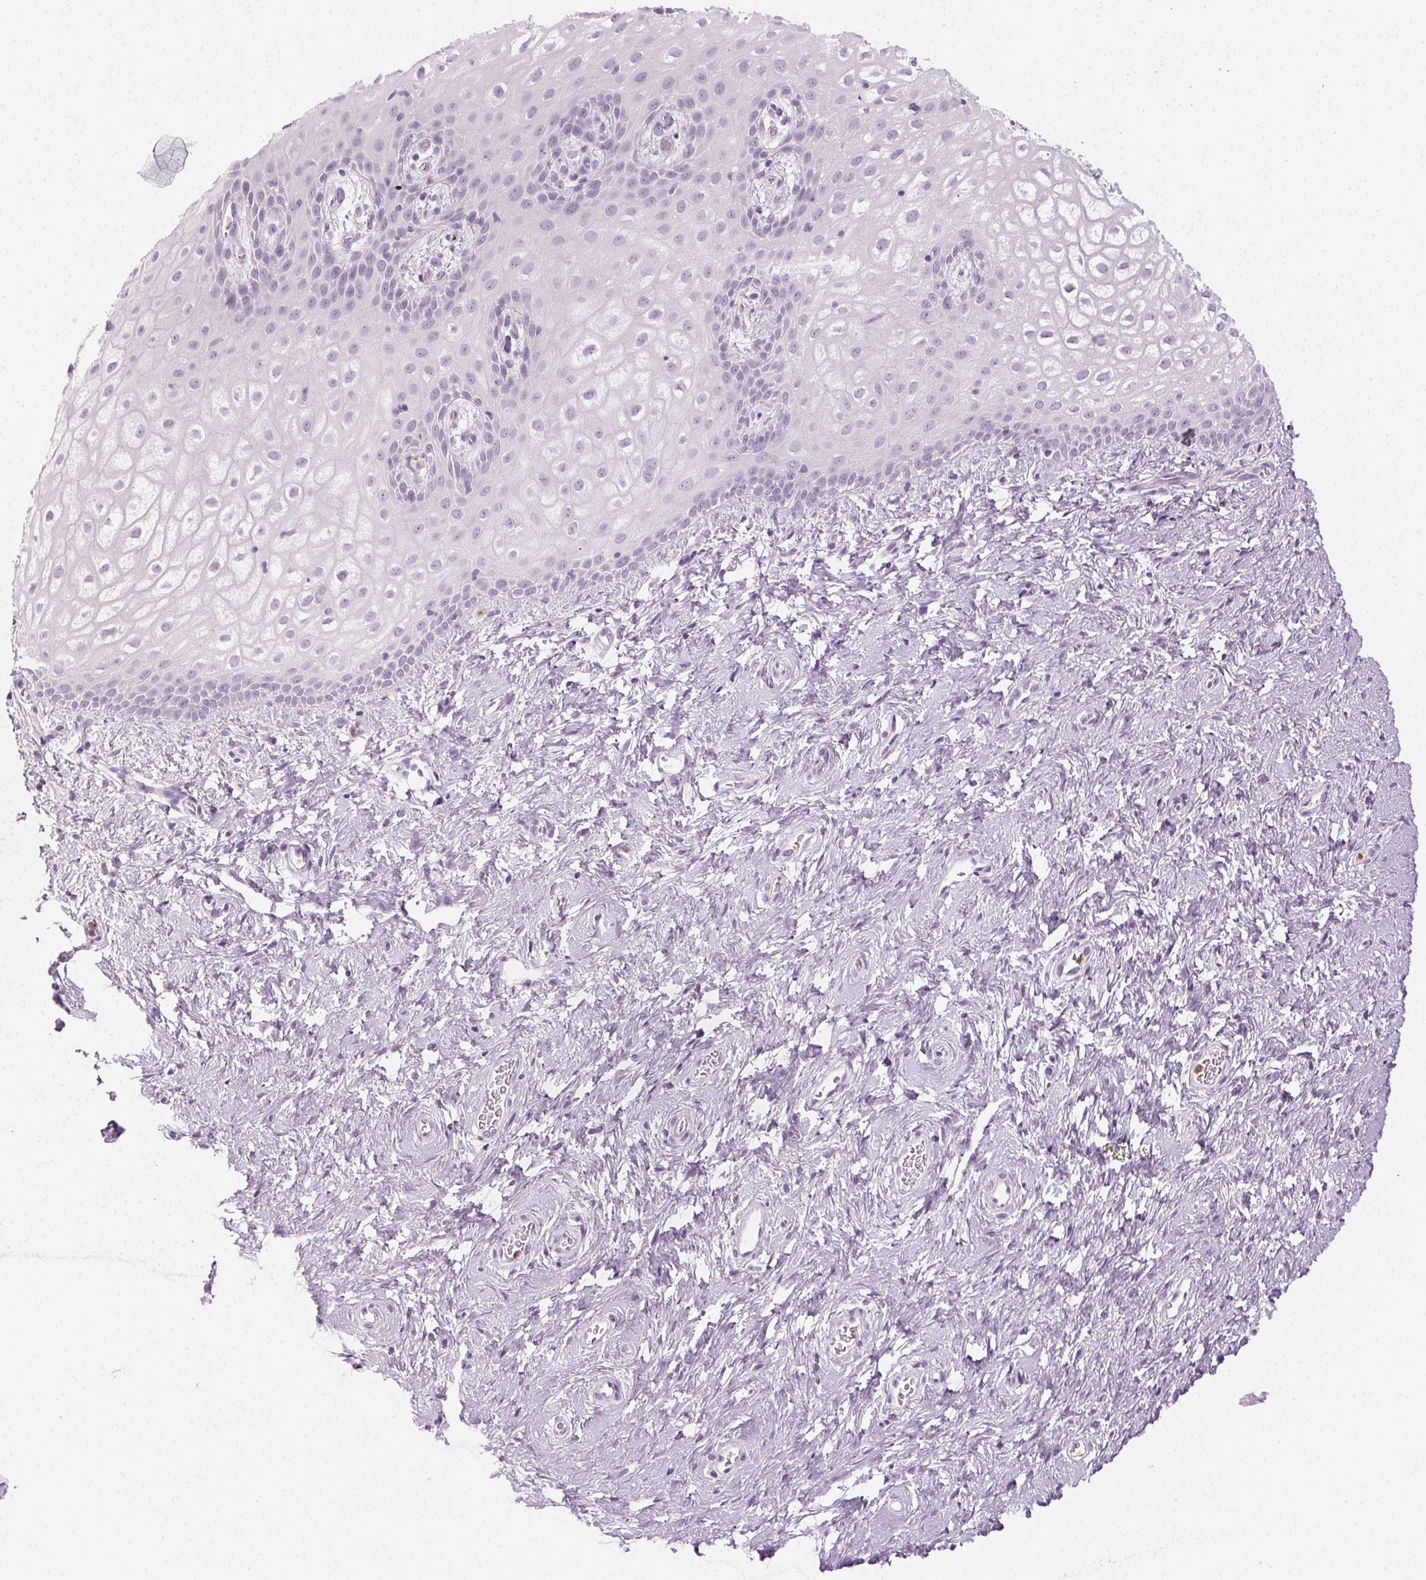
{"staining": {"intensity": "moderate", "quantity": "<25%", "location": "cytoplasmic/membranous"}, "tissue": "skin", "cell_type": "Epidermal cells", "image_type": "normal", "snomed": [{"axis": "morphology", "description": "Normal tissue, NOS"}, {"axis": "topography", "description": "Anal"}], "caption": "Brown immunohistochemical staining in normal skin displays moderate cytoplasmic/membranous expression in about <25% of epidermal cells. The staining was performed using DAB, with brown indicating positive protein expression. Nuclei are stained blue with hematoxylin.", "gene": "MPO", "patient": {"sex": "female", "age": 46}}